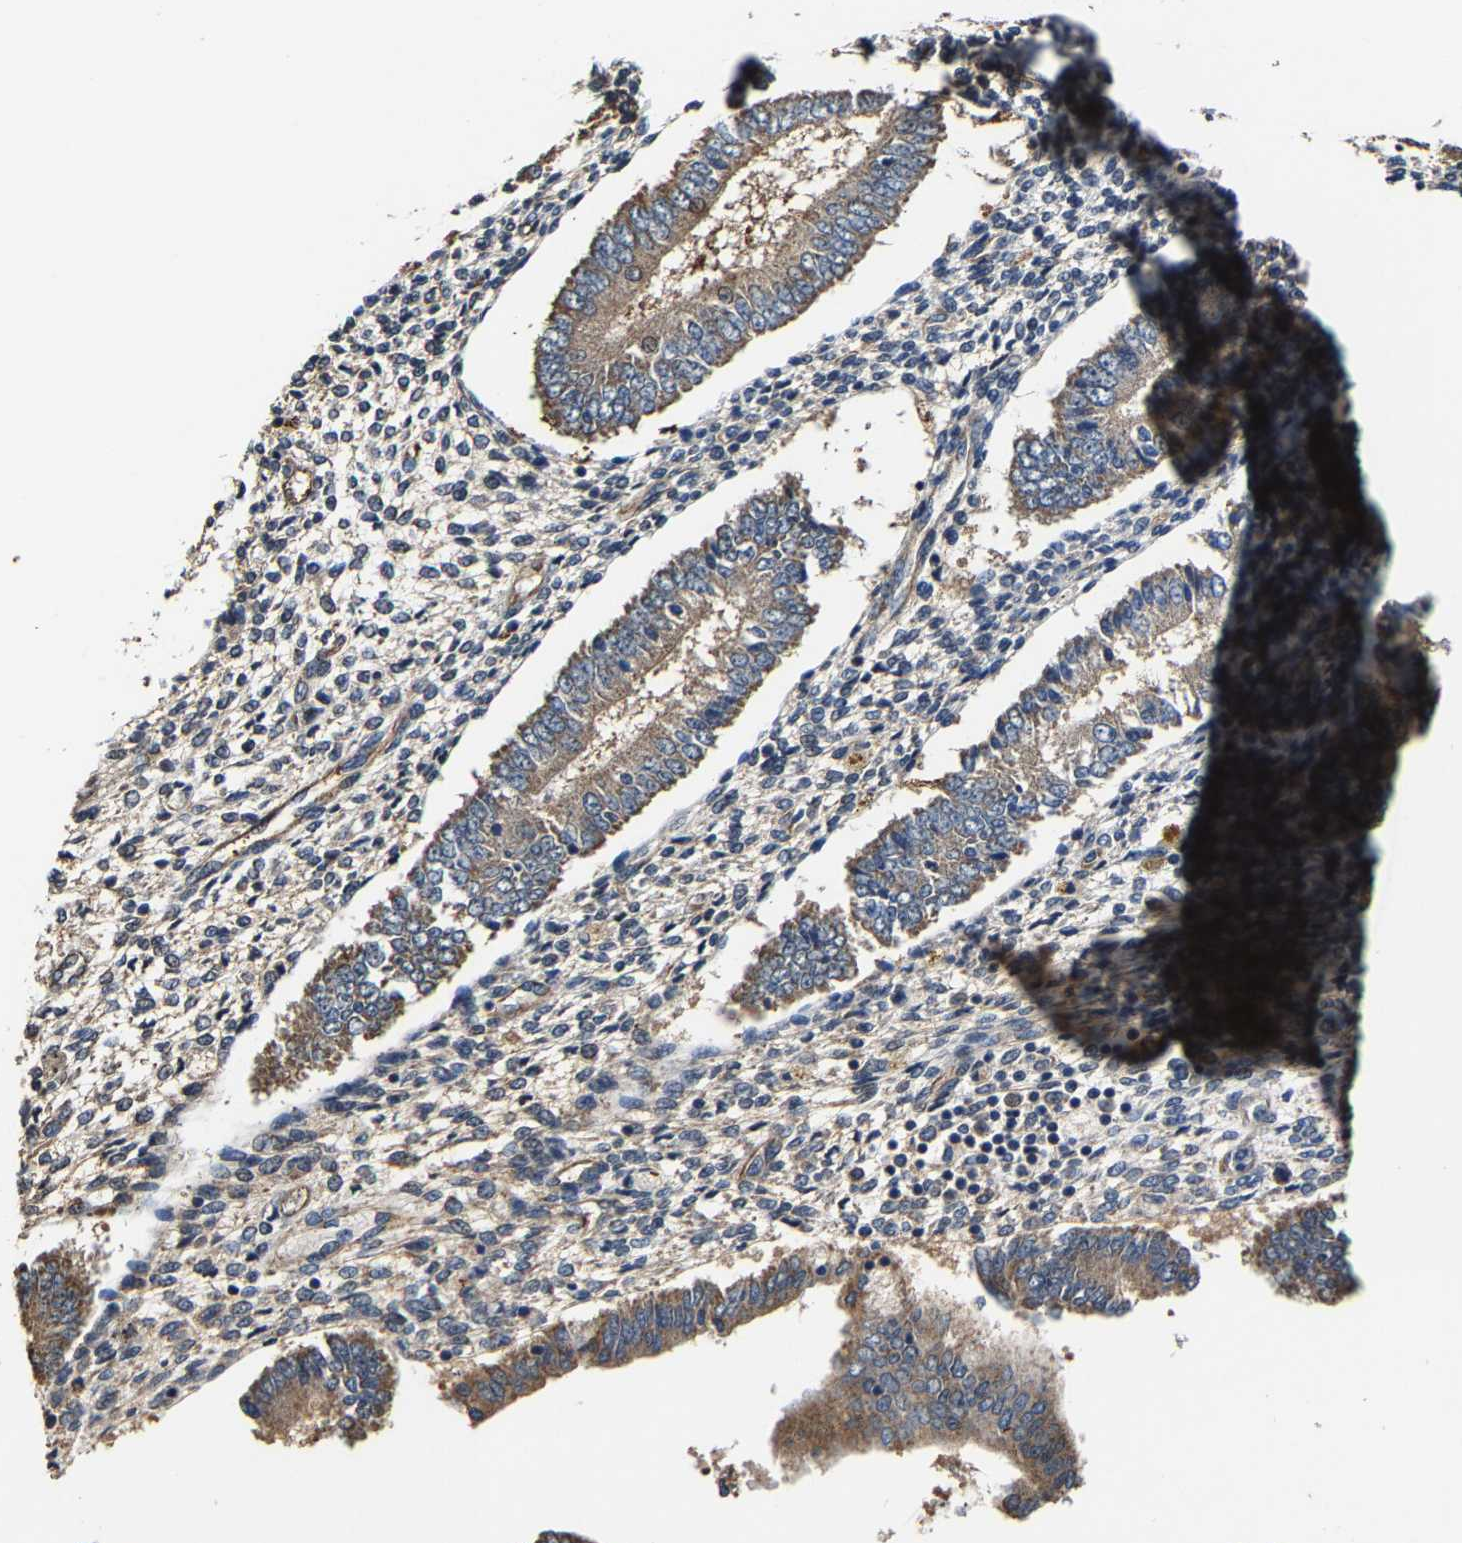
{"staining": {"intensity": "weak", "quantity": ">75%", "location": "cytoplasmic/membranous"}, "tissue": "endometrium", "cell_type": "Cells in endometrial stroma", "image_type": "normal", "snomed": [{"axis": "morphology", "description": "Normal tissue, NOS"}, {"axis": "topography", "description": "Endometrium"}], "caption": "IHC staining of benign endometrium, which demonstrates low levels of weak cytoplasmic/membranous expression in about >75% of cells in endometrial stroma indicating weak cytoplasmic/membranous protein positivity. The staining was performed using DAB (3,3'-diaminobenzidine) (brown) for protein detection and nuclei were counterstained in hematoxylin (blue).", "gene": "GFRA3", "patient": {"sex": "female", "age": 42}}